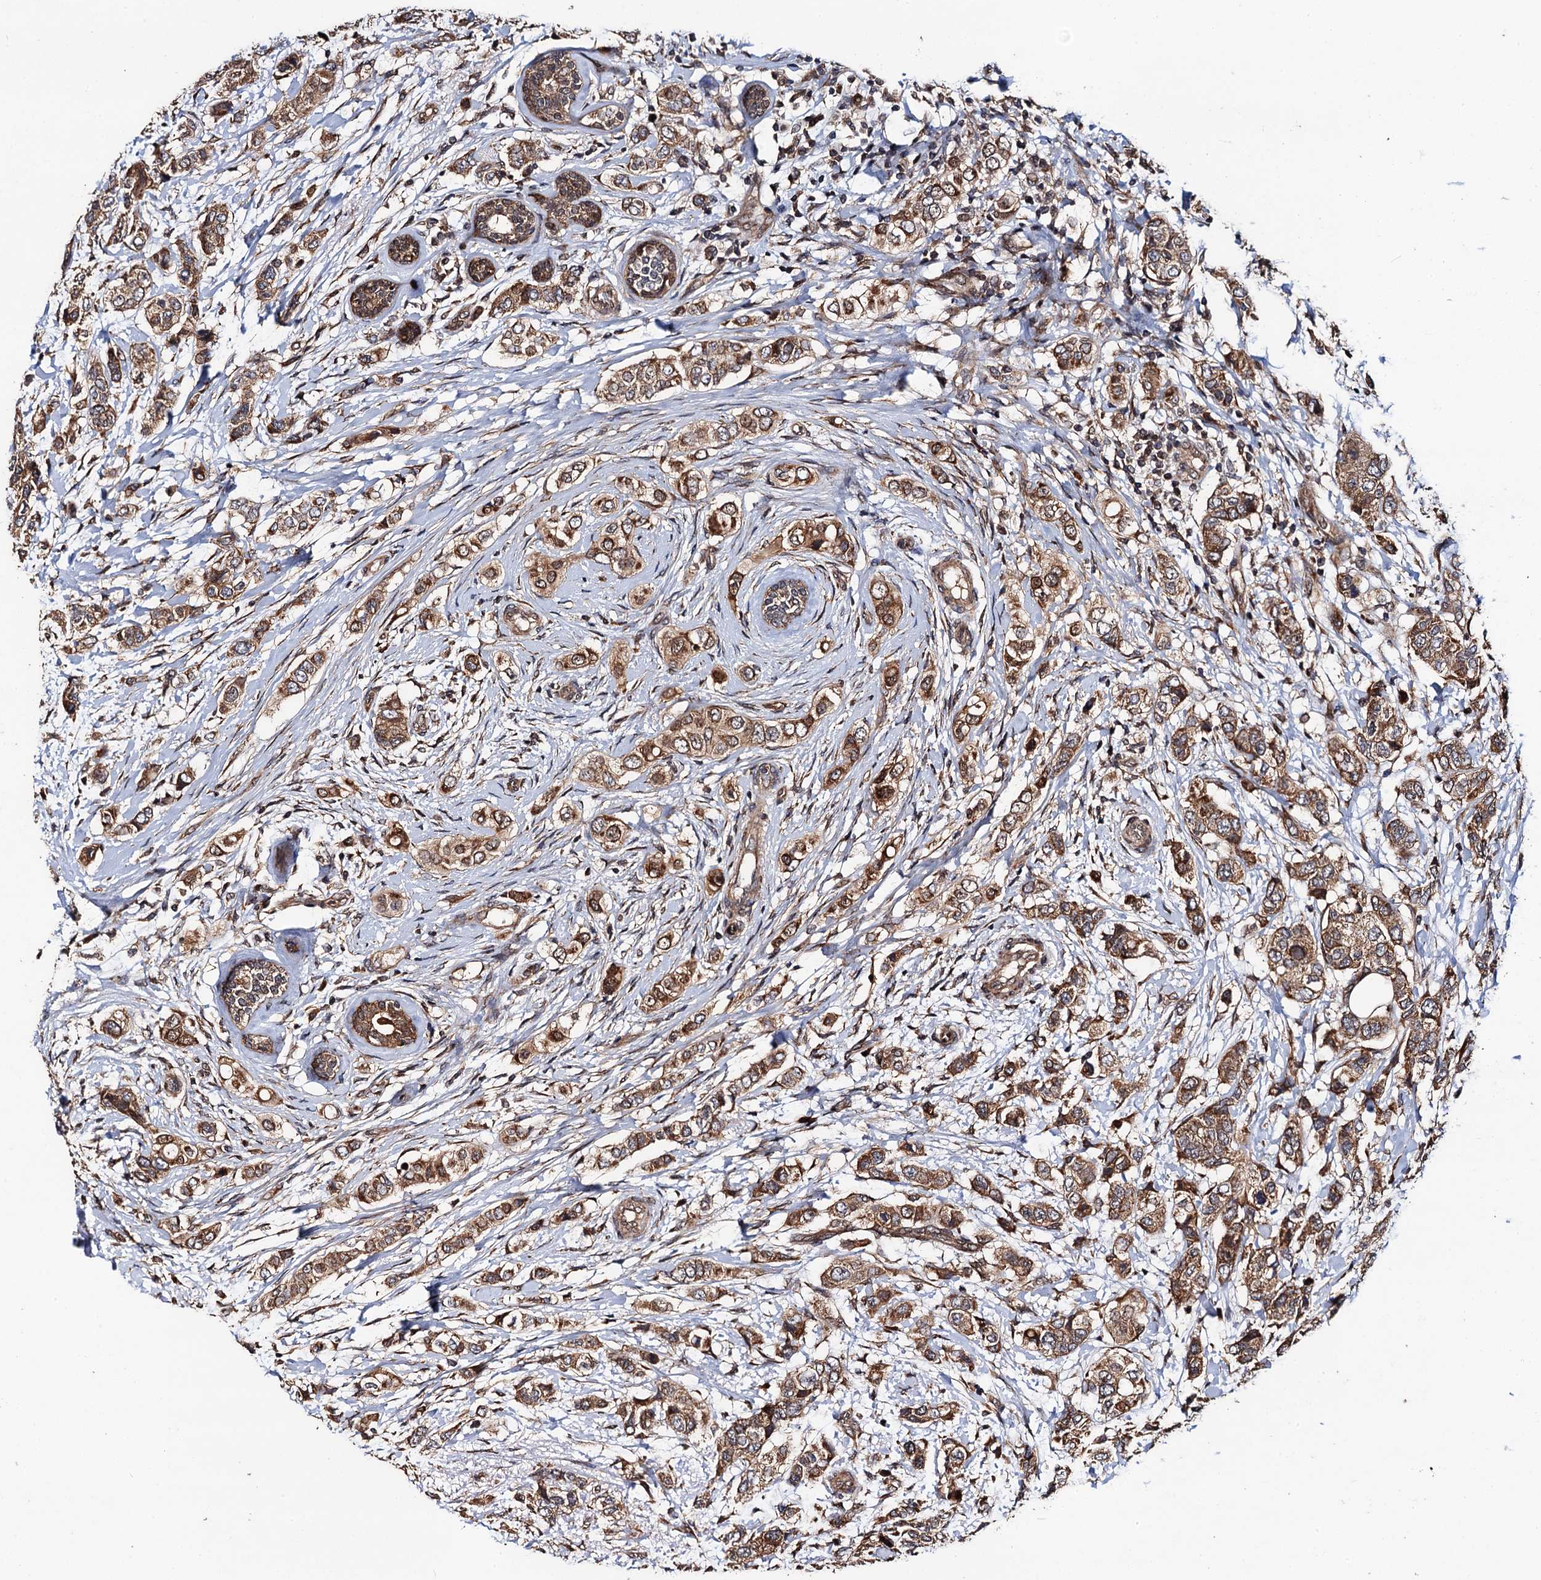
{"staining": {"intensity": "moderate", "quantity": ">75%", "location": "cytoplasmic/membranous"}, "tissue": "breast cancer", "cell_type": "Tumor cells", "image_type": "cancer", "snomed": [{"axis": "morphology", "description": "Lobular carcinoma"}, {"axis": "topography", "description": "Breast"}], "caption": "Immunohistochemistry (IHC) of breast cancer (lobular carcinoma) displays medium levels of moderate cytoplasmic/membranous staining in about >75% of tumor cells.", "gene": "MIER2", "patient": {"sex": "female", "age": 51}}